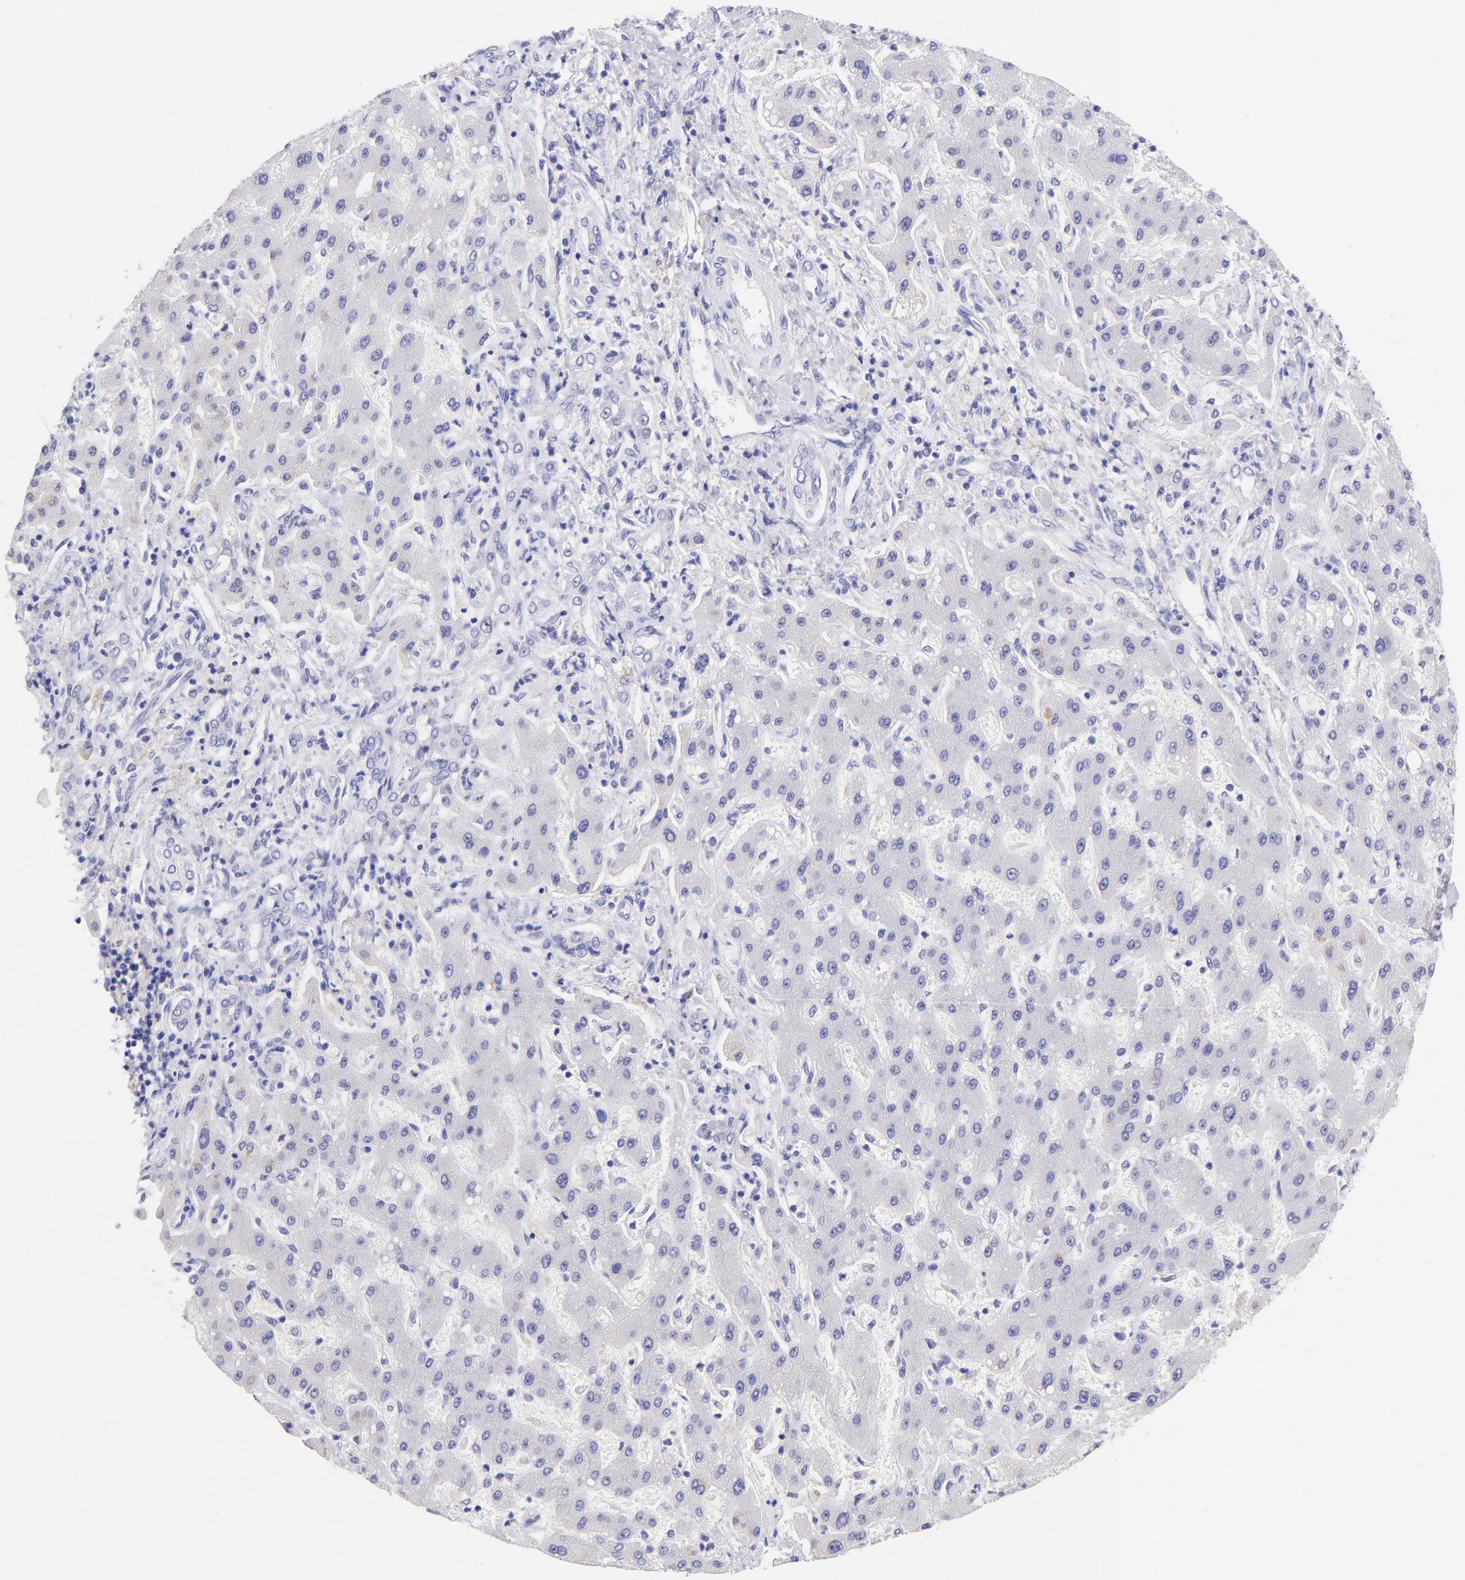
{"staining": {"intensity": "weak", "quantity": "<25%", "location": "cytoplasmic/membranous"}, "tissue": "liver cancer", "cell_type": "Tumor cells", "image_type": "cancer", "snomed": [{"axis": "morphology", "description": "Cholangiocarcinoma"}, {"axis": "topography", "description": "Liver"}], "caption": "The IHC histopathology image has no significant staining in tumor cells of liver cancer tissue.", "gene": "RAB3B", "patient": {"sex": "male", "age": 50}}